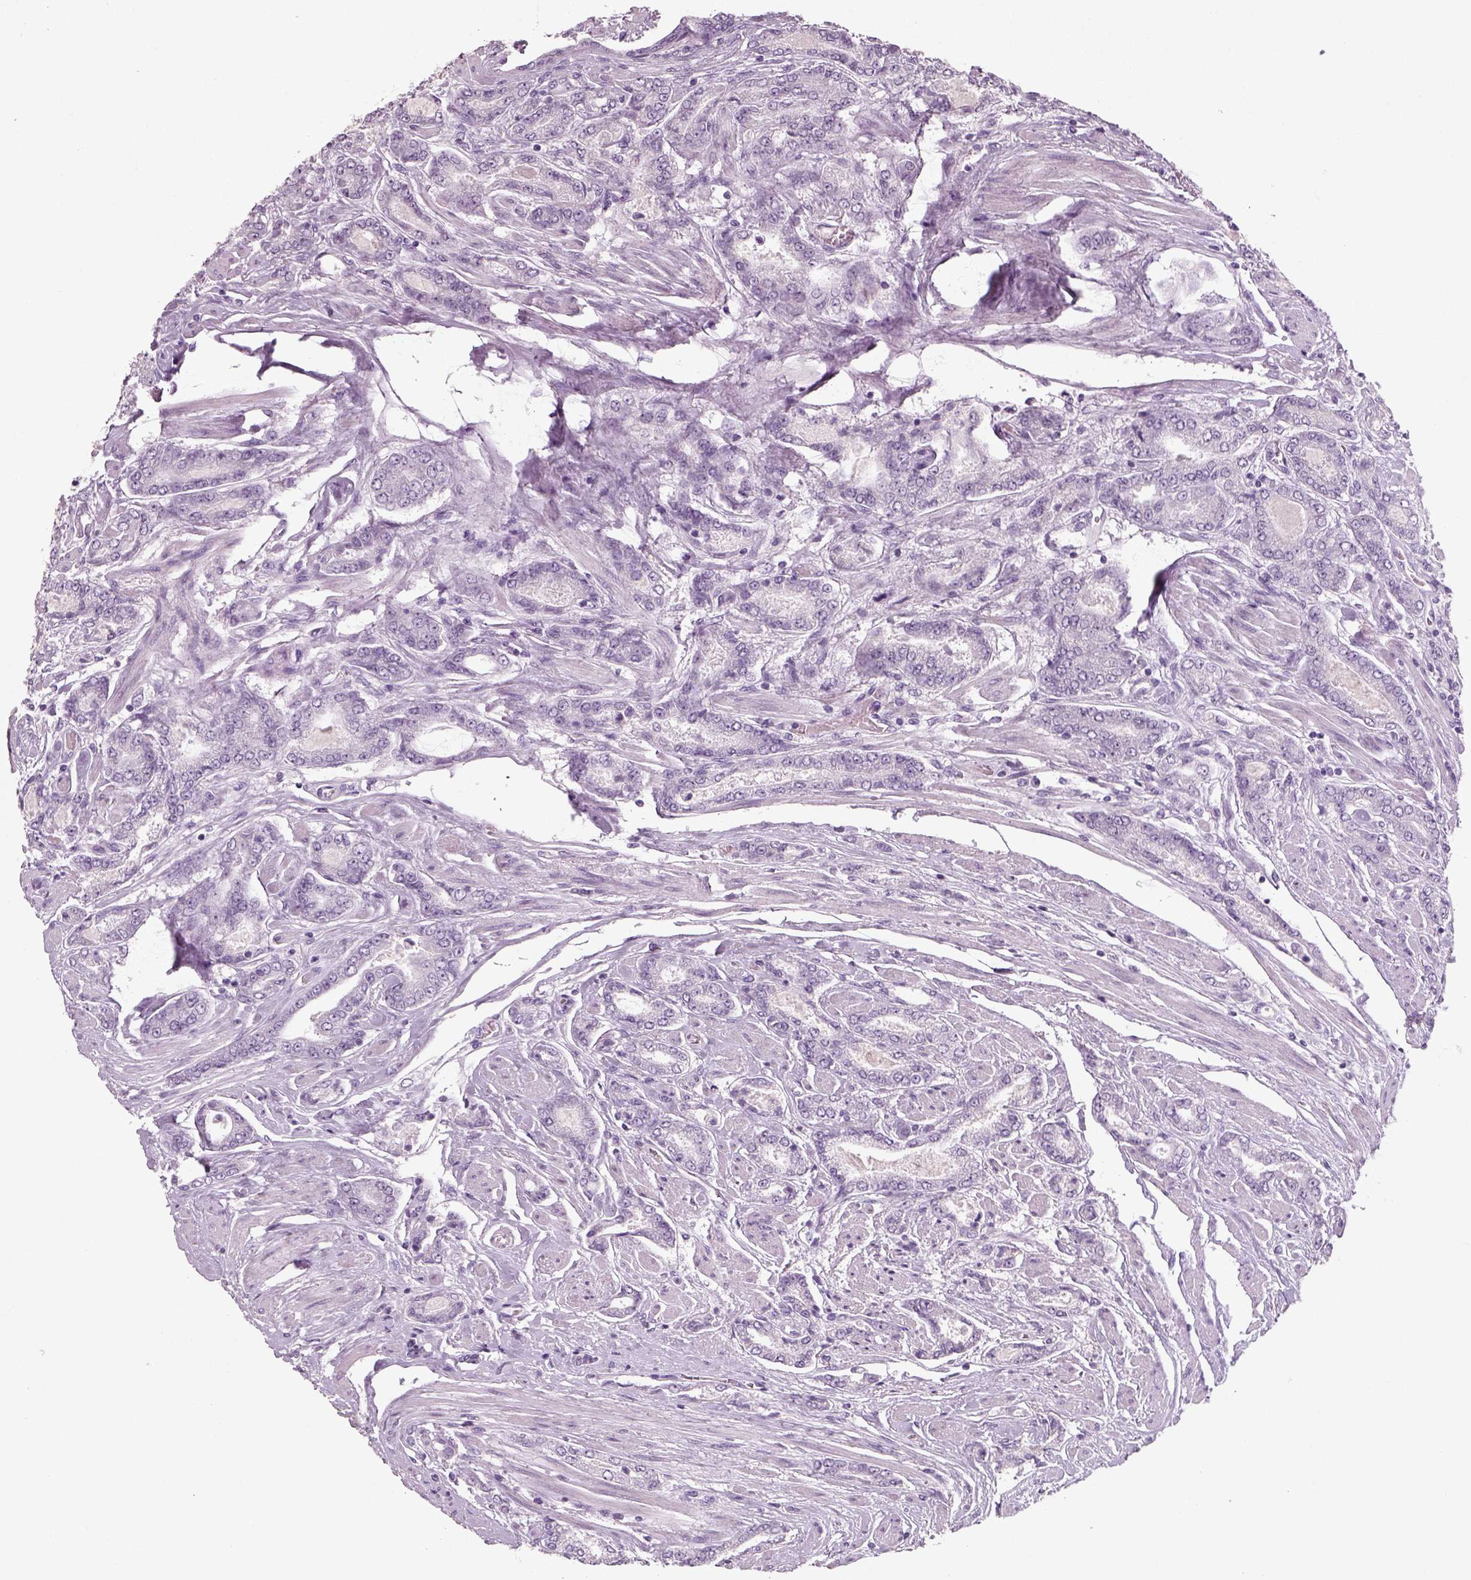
{"staining": {"intensity": "negative", "quantity": "none", "location": "none"}, "tissue": "prostate cancer", "cell_type": "Tumor cells", "image_type": "cancer", "snomed": [{"axis": "morphology", "description": "Adenocarcinoma, NOS"}, {"axis": "topography", "description": "Prostate"}], "caption": "Histopathology image shows no protein staining in tumor cells of prostate cancer tissue. Brightfield microscopy of immunohistochemistry stained with DAB (brown) and hematoxylin (blue), captured at high magnification.", "gene": "SLC6A2", "patient": {"sex": "male", "age": 64}}